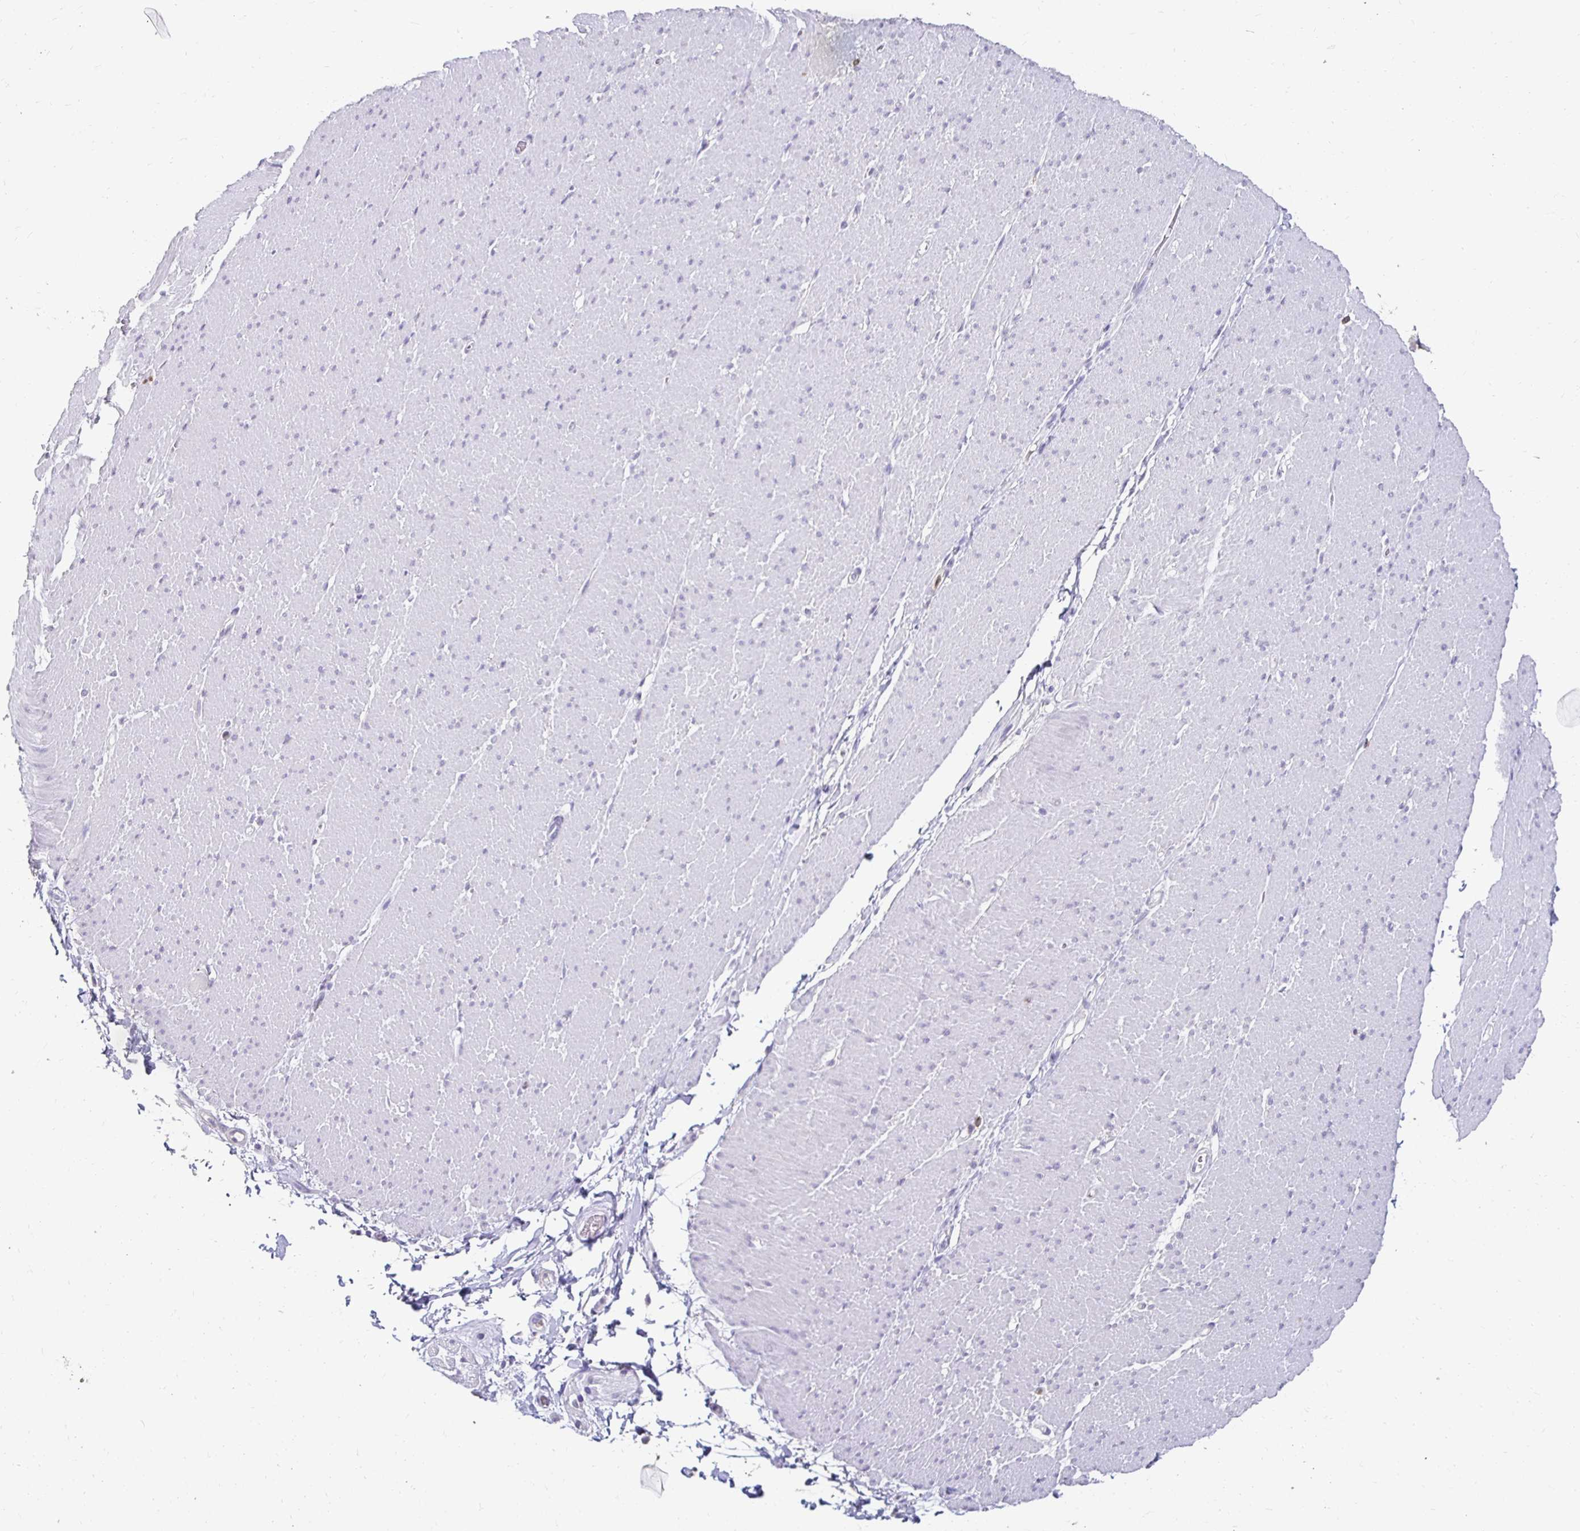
{"staining": {"intensity": "negative", "quantity": "none", "location": "none"}, "tissue": "smooth muscle", "cell_type": "Smooth muscle cells", "image_type": "normal", "snomed": [{"axis": "morphology", "description": "Normal tissue, NOS"}, {"axis": "topography", "description": "Smooth muscle"}, {"axis": "topography", "description": "Rectum"}], "caption": "Protein analysis of unremarkable smooth muscle demonstrates no significant positivity in smooth muscle cells. (Brightfield microscopy of DAB (3,3'-diaminobenzidine) immunohistochemistry at high magnification).", "gene": "GK2", "patient": {"sex": "male", "age": 53}}